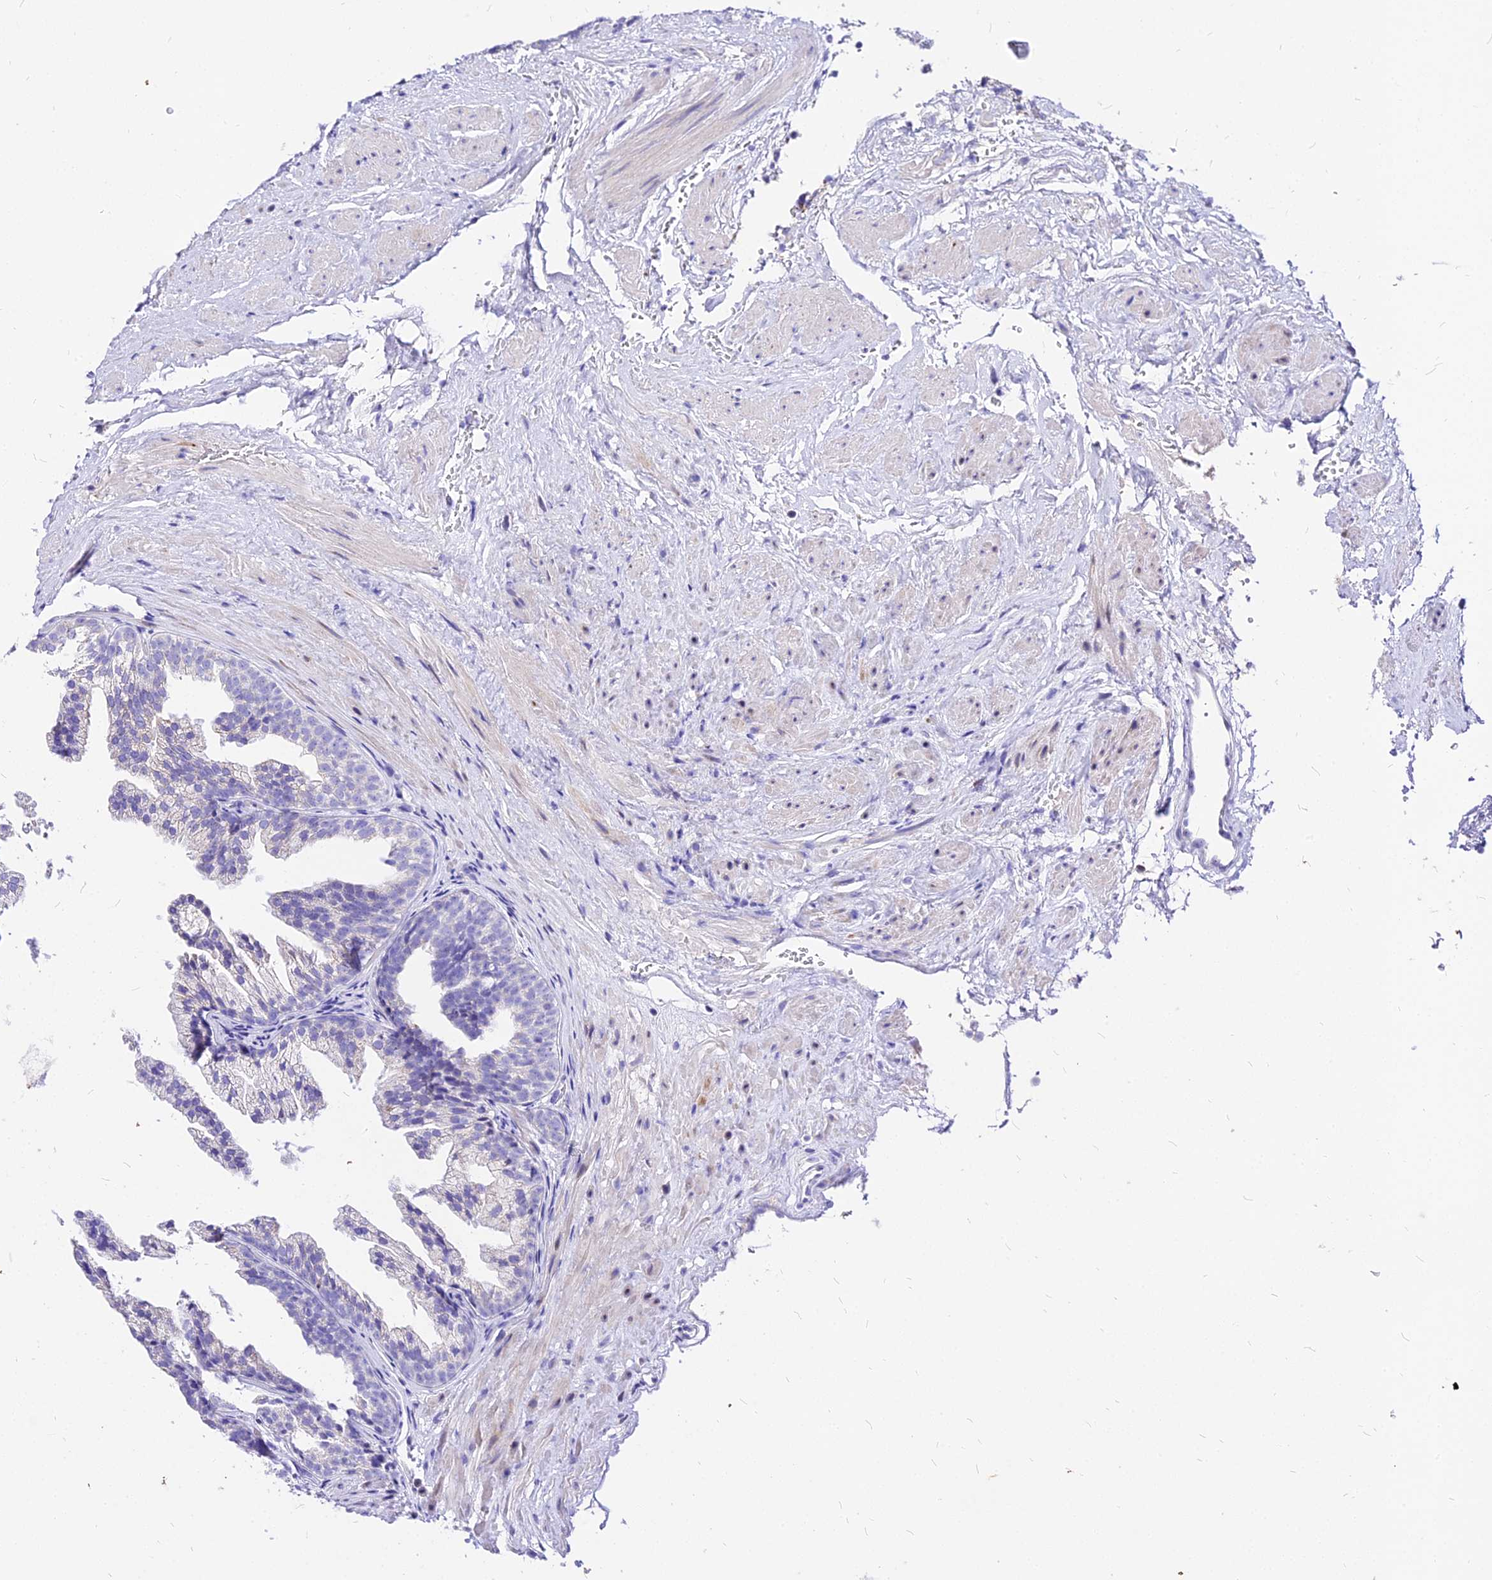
{"staining": {"intensity": "negative", "quantity": "none", "location": "none"}, "tissue": "prostate", "cell_type": "Glandular cells", "image_type": "normal", "snomed": [{"axis": "morphology", "description": "Normal tissue, NOS"}, {"axis": "topography", "description": "Prostate"}], "caption": "Glandular cells show no significant protein positivity in benign prostate. Nuclei are stained in blue.", "gene": "CARD18", "patient": {"sex": "male", "age": 76}}